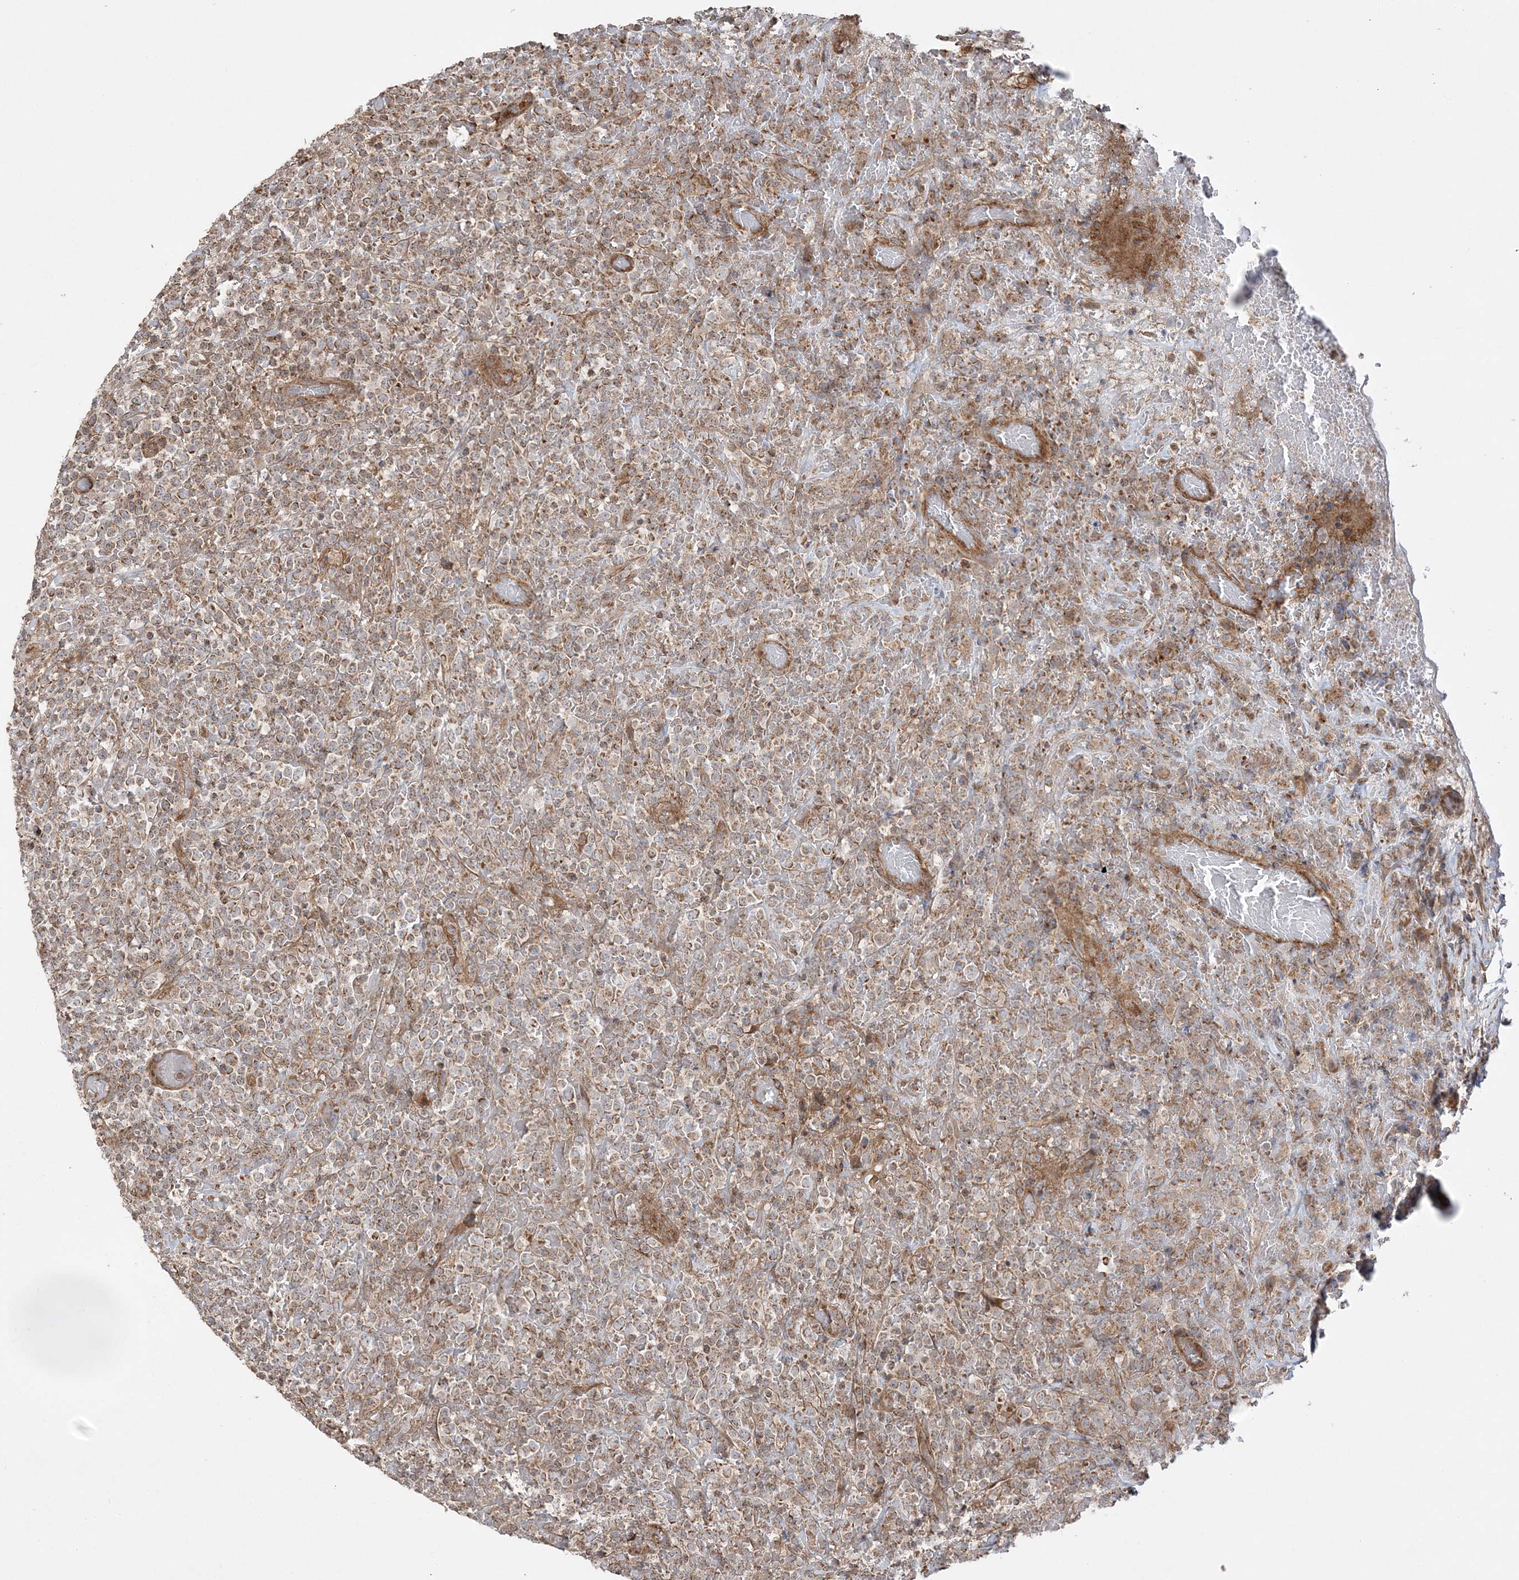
{"staining": {"intensity": "moderate", "quantity": ">75%", "location": "cytoplasmic/membranous"}, "tissue": "lymphoma", "cell_type": "Tumor cells", "image_type": "cancer", "snomed": [{"axis": "morphology", "description": "Malignant lymphoma, non-Hodgkin's type, High grade"}, {"axis": "topography", "description": "Colon"}], "caption": "Immunohistochemistry (IHC) (DAB (3,3'-diaminobenzidine)) staining of human high-grade malignant lymphoma, non-Hodgkin's type exhibits moderate cytoplasmic/membranous protein expression in about >75% of tumor cells.", "gene": "SCLT1", "patient": {"sex": "female", "age": 53}}